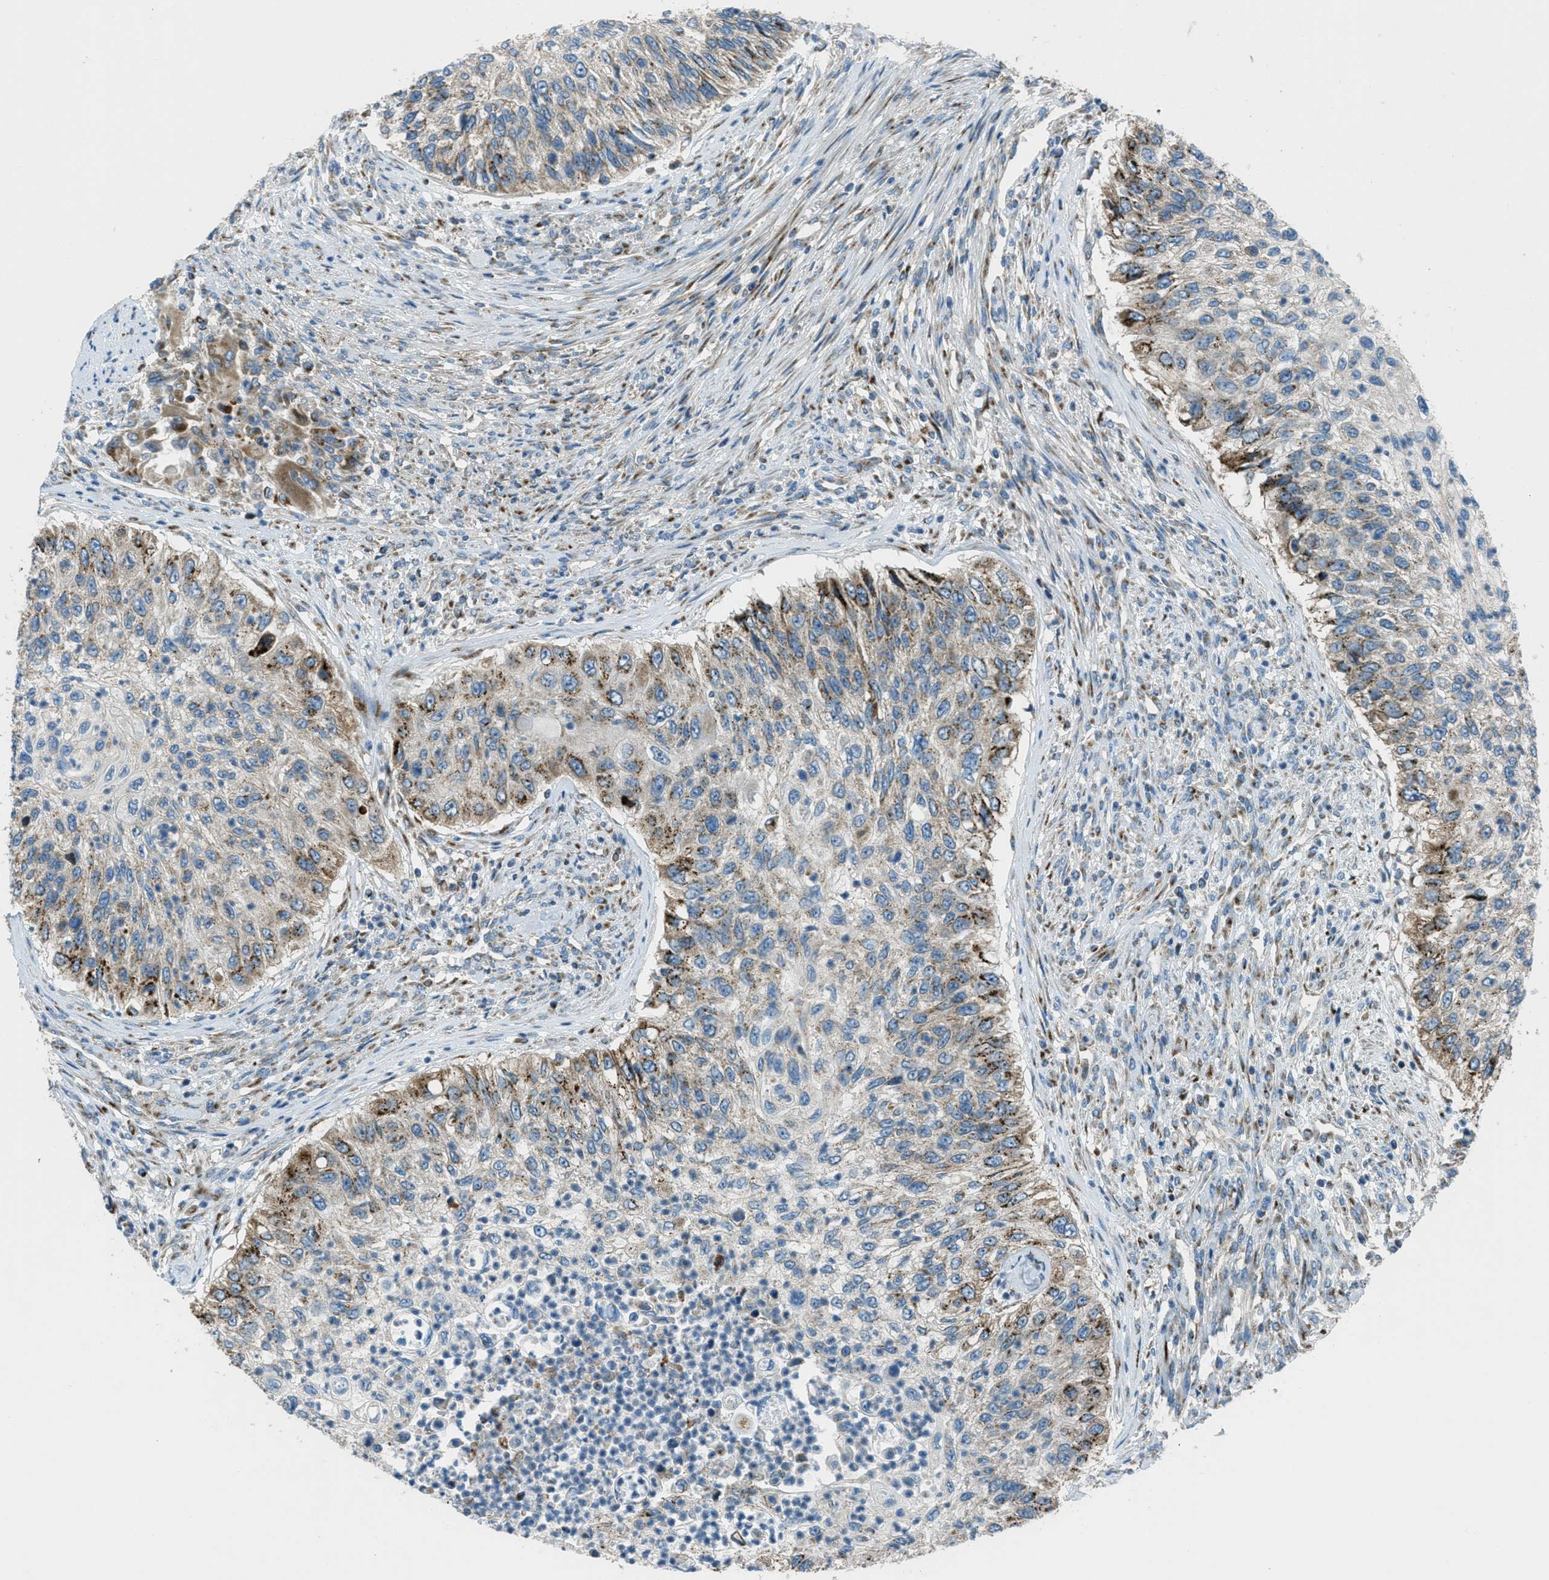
{"staining": {"intensity": "moderate", "quantity": "25%-75%", "location": "cytoplasmic/membranous"}, "tissue": "urothelial cancer", "cell_type": "Tumor cells", "image_type": "cancer", "snomed": [{"axis": "morphology", "description": "Urothelial carcinoma, High grade"}, {"axis": "topography", "description": "Urinary bladder"}], "caption": "Moderate cytoplasmic/membranous expression is seen in approximately 25%-75% of tumor cells in high-grade urothelial carcinoma.", "gene": "BCKDK", "patient": {"sex": "female", "age": 60}}